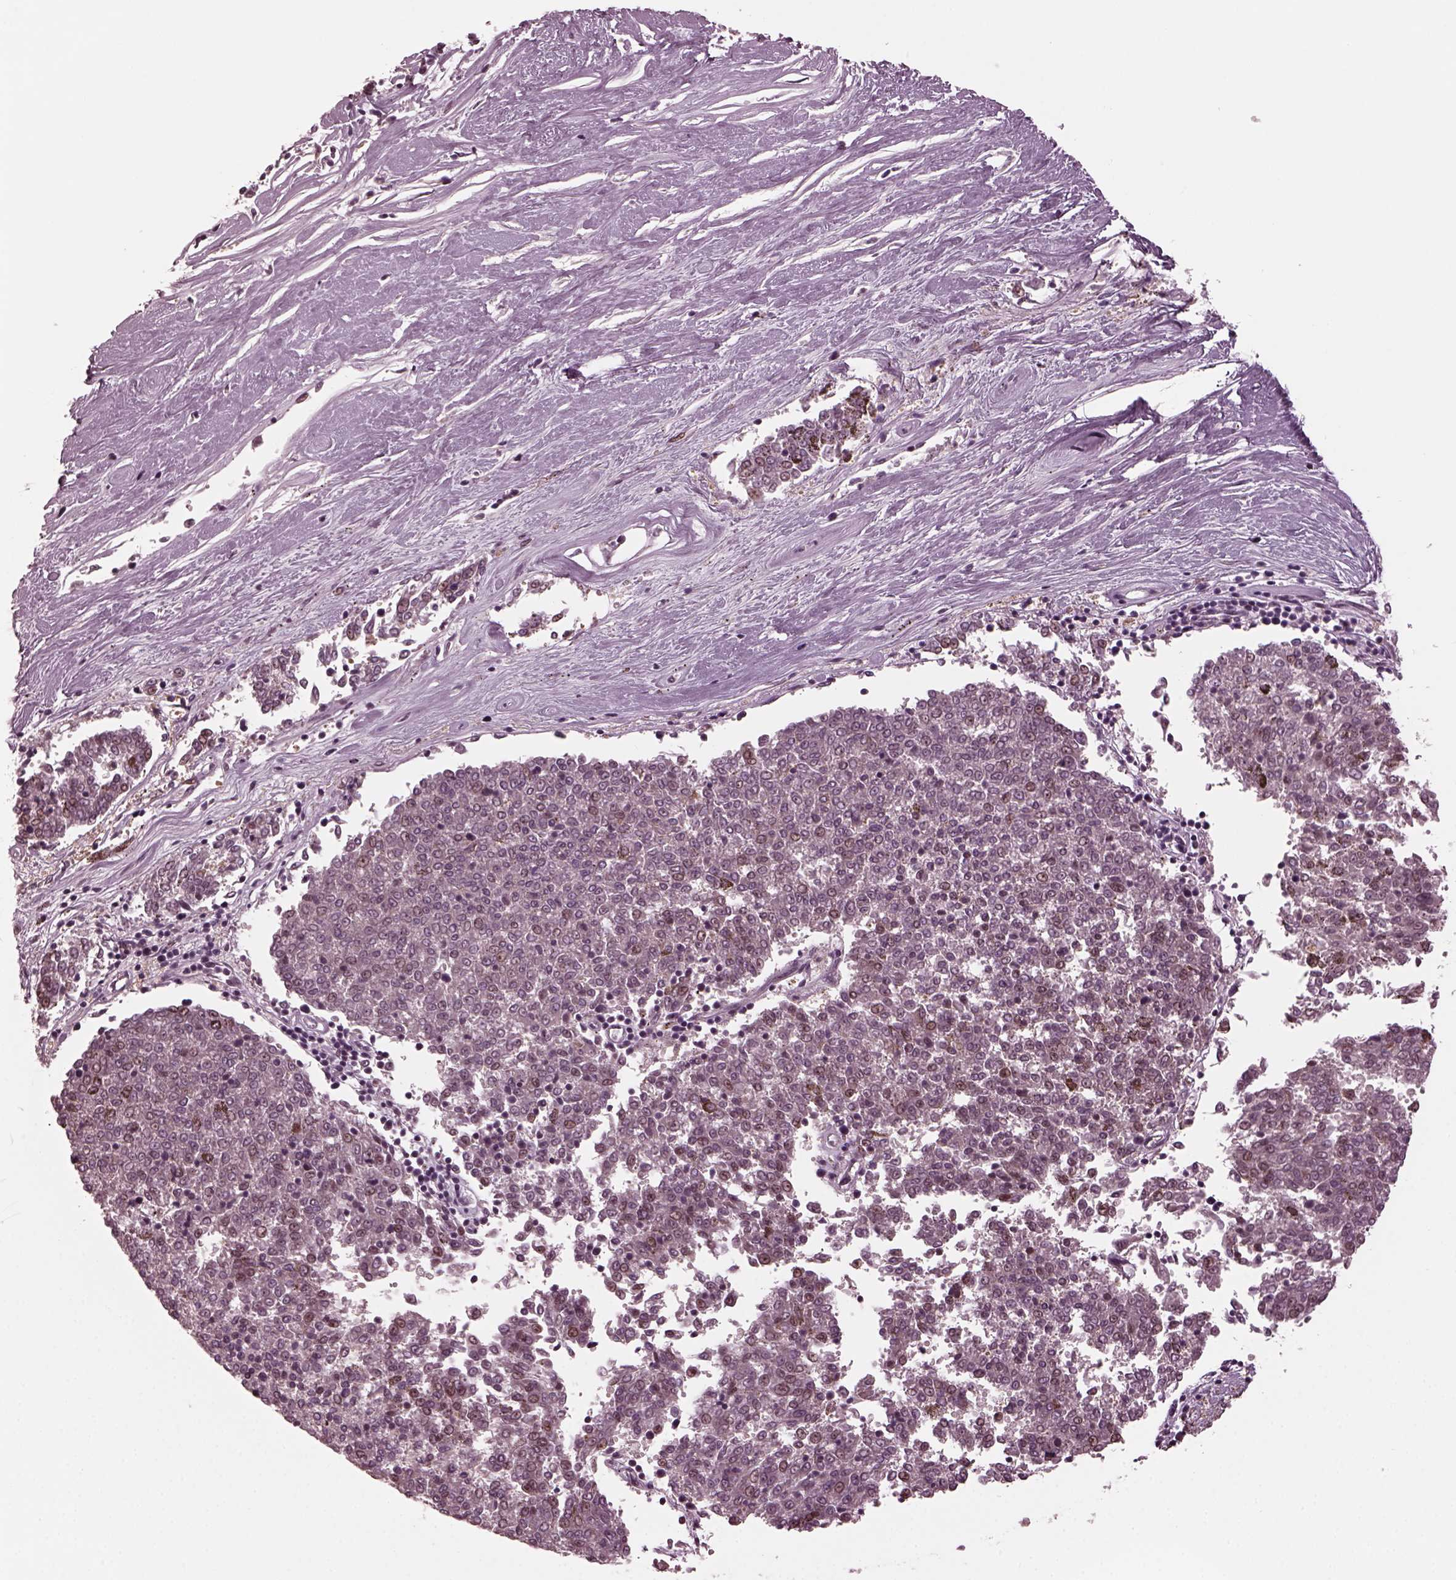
{"staining": {"intensity": "moderate", "quantity": "<25%", "location": "nuclear"}, "tissue": "melanoma", "cell_type": "Tumor cells", "image_type": "cancer", "snomed": [{"axis": "morphology", "description": "Malignant melanoma, NOS"}, {"axis": "topography", "description": "Skin"}], "caption": "IHC micrograph of melanoma stained for a protein (brown), which exhibits low levels of moderate nuclear positivity in approximately <25% of tumor cells.", "gene": "TRIB3", "patient": {"sex": "female", "age": 72}}